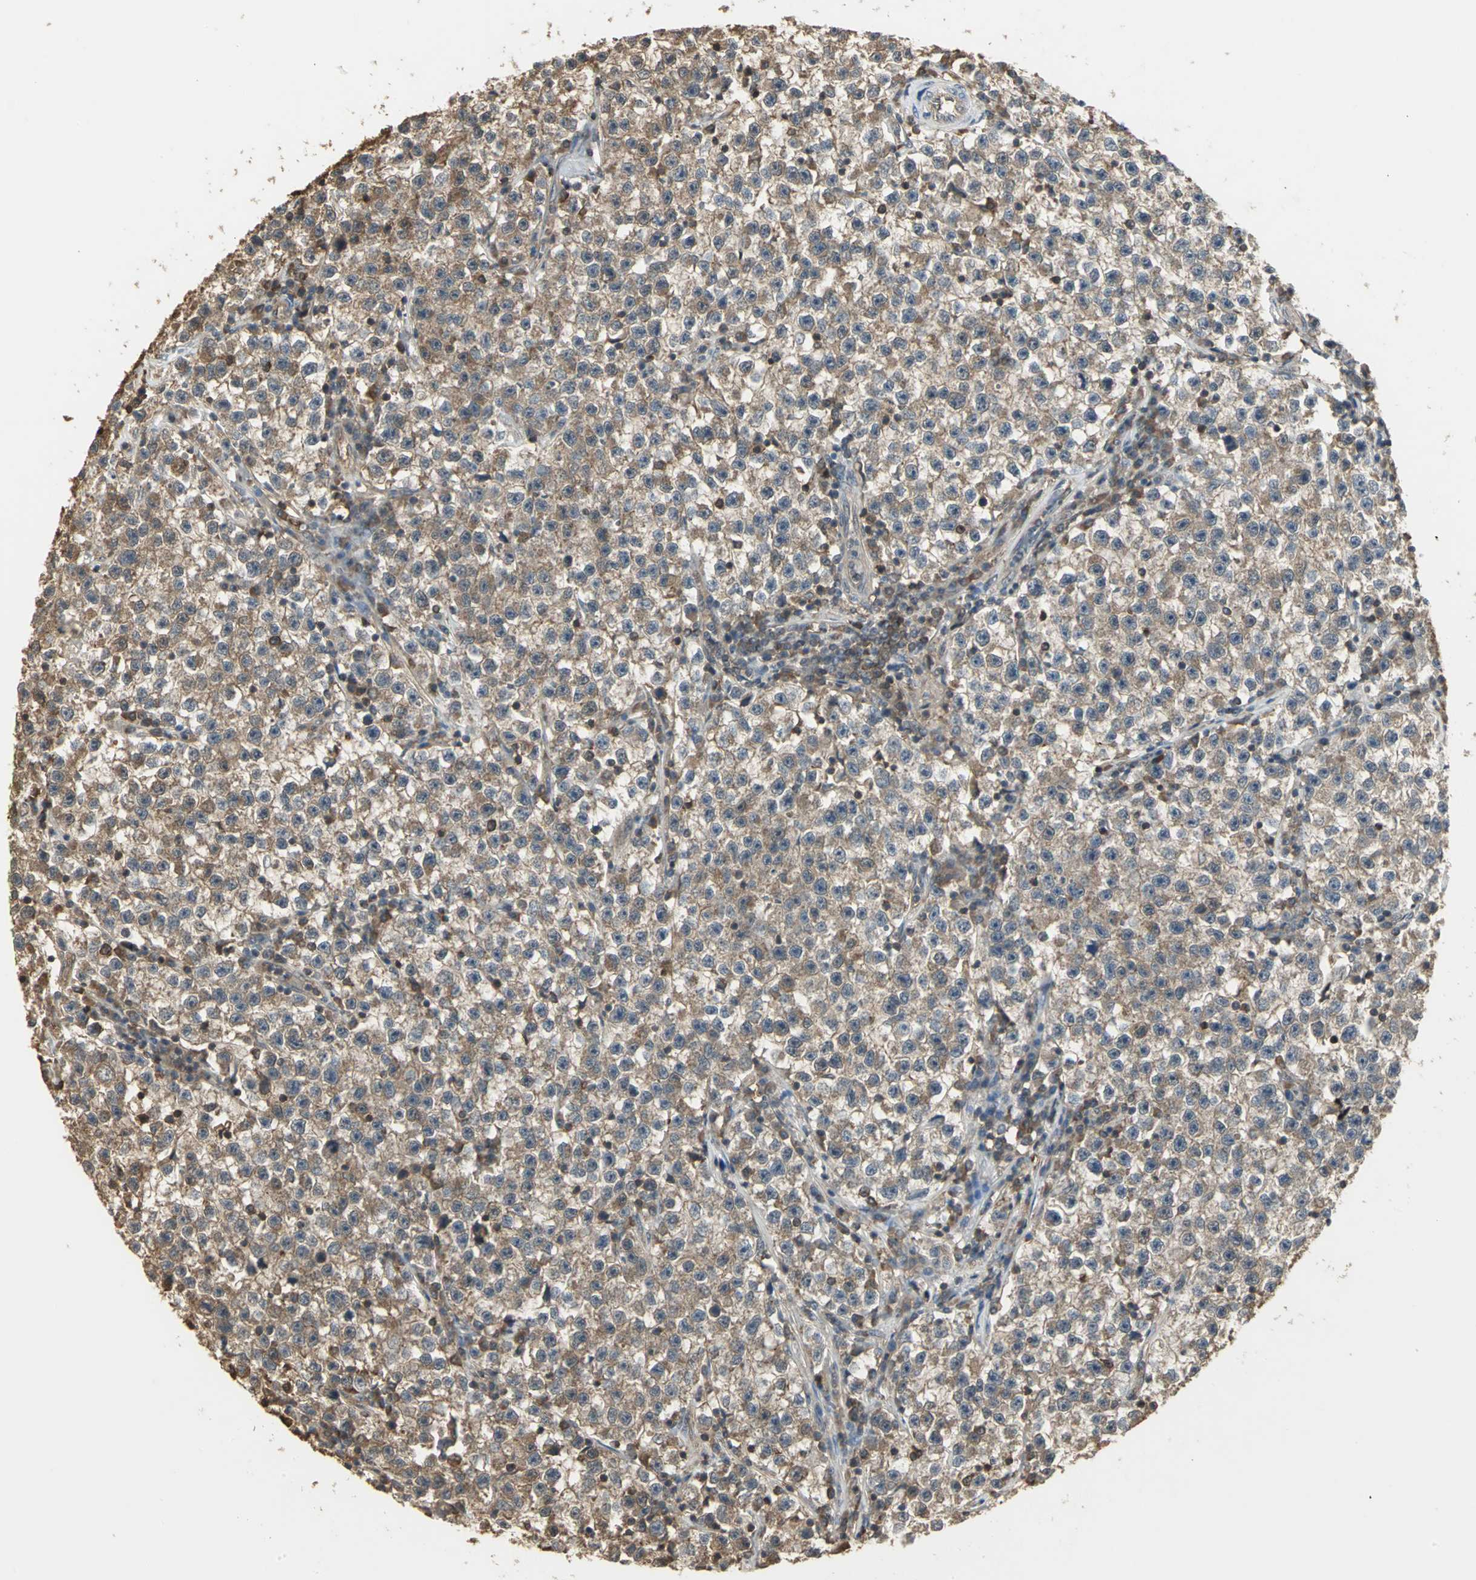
{"staining": {"intensity": "moderate", "quantity": ">75%", "location": "cytoplasmic/membranous"}, "tissue": "testis cancer", "cell_type": "Tumor cells", "image_type": "cancer", "snomed": [{"axis": "morphology", "description": "Seminoma, NOS"}, {"axis": "topography", "description": "Testis"}], "caption": "An immunohistochemistry photomicrograph of tumor tissue is shown. Protein staining in brown labels moderate cytoplasmic/membranous positivity in testis cancer within tumor cells. Nuclei are stained in blue.", "gene": "PARK7", "patient": {"sex": "male", "age": 22}}